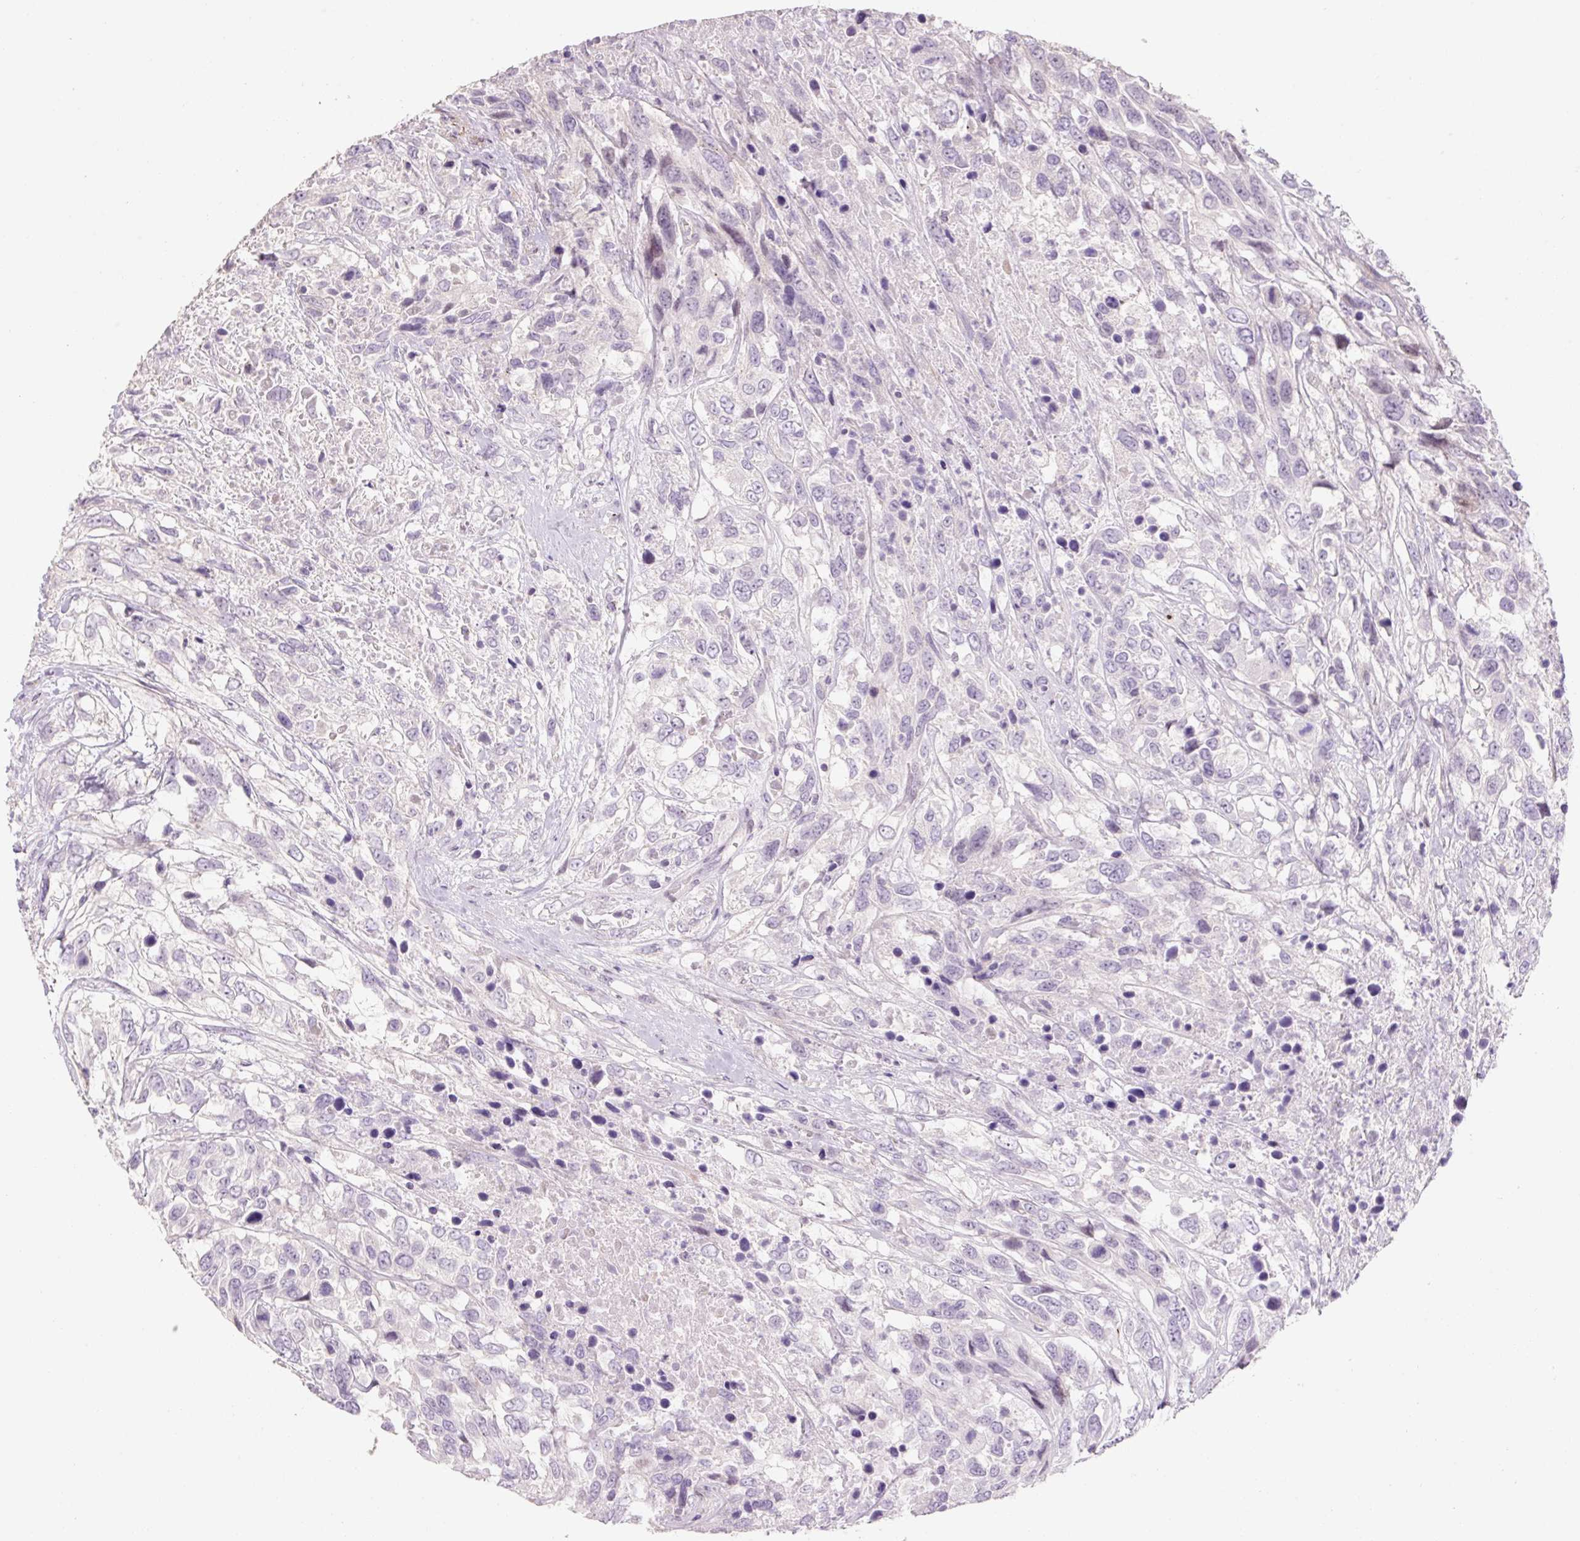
{"staining": {"intensity": "negative", "quantity": "none", "location": "none"}, "tissue": "urothelial cancer", "cell_type": "Tumor cells", "image_type": "cancer", "snomed": [{"axis": "morphology", "description": "Urothelial carcinoma, High grade"}, {"axis": "topography", "description": "Urinary bladder"}], "caption": "Immunohistochemical staining of human urothelial cancer shows no significant expression in tumor cells.", "gene": "ZNF552", "patient": {"sex": "female", "age": 70}}